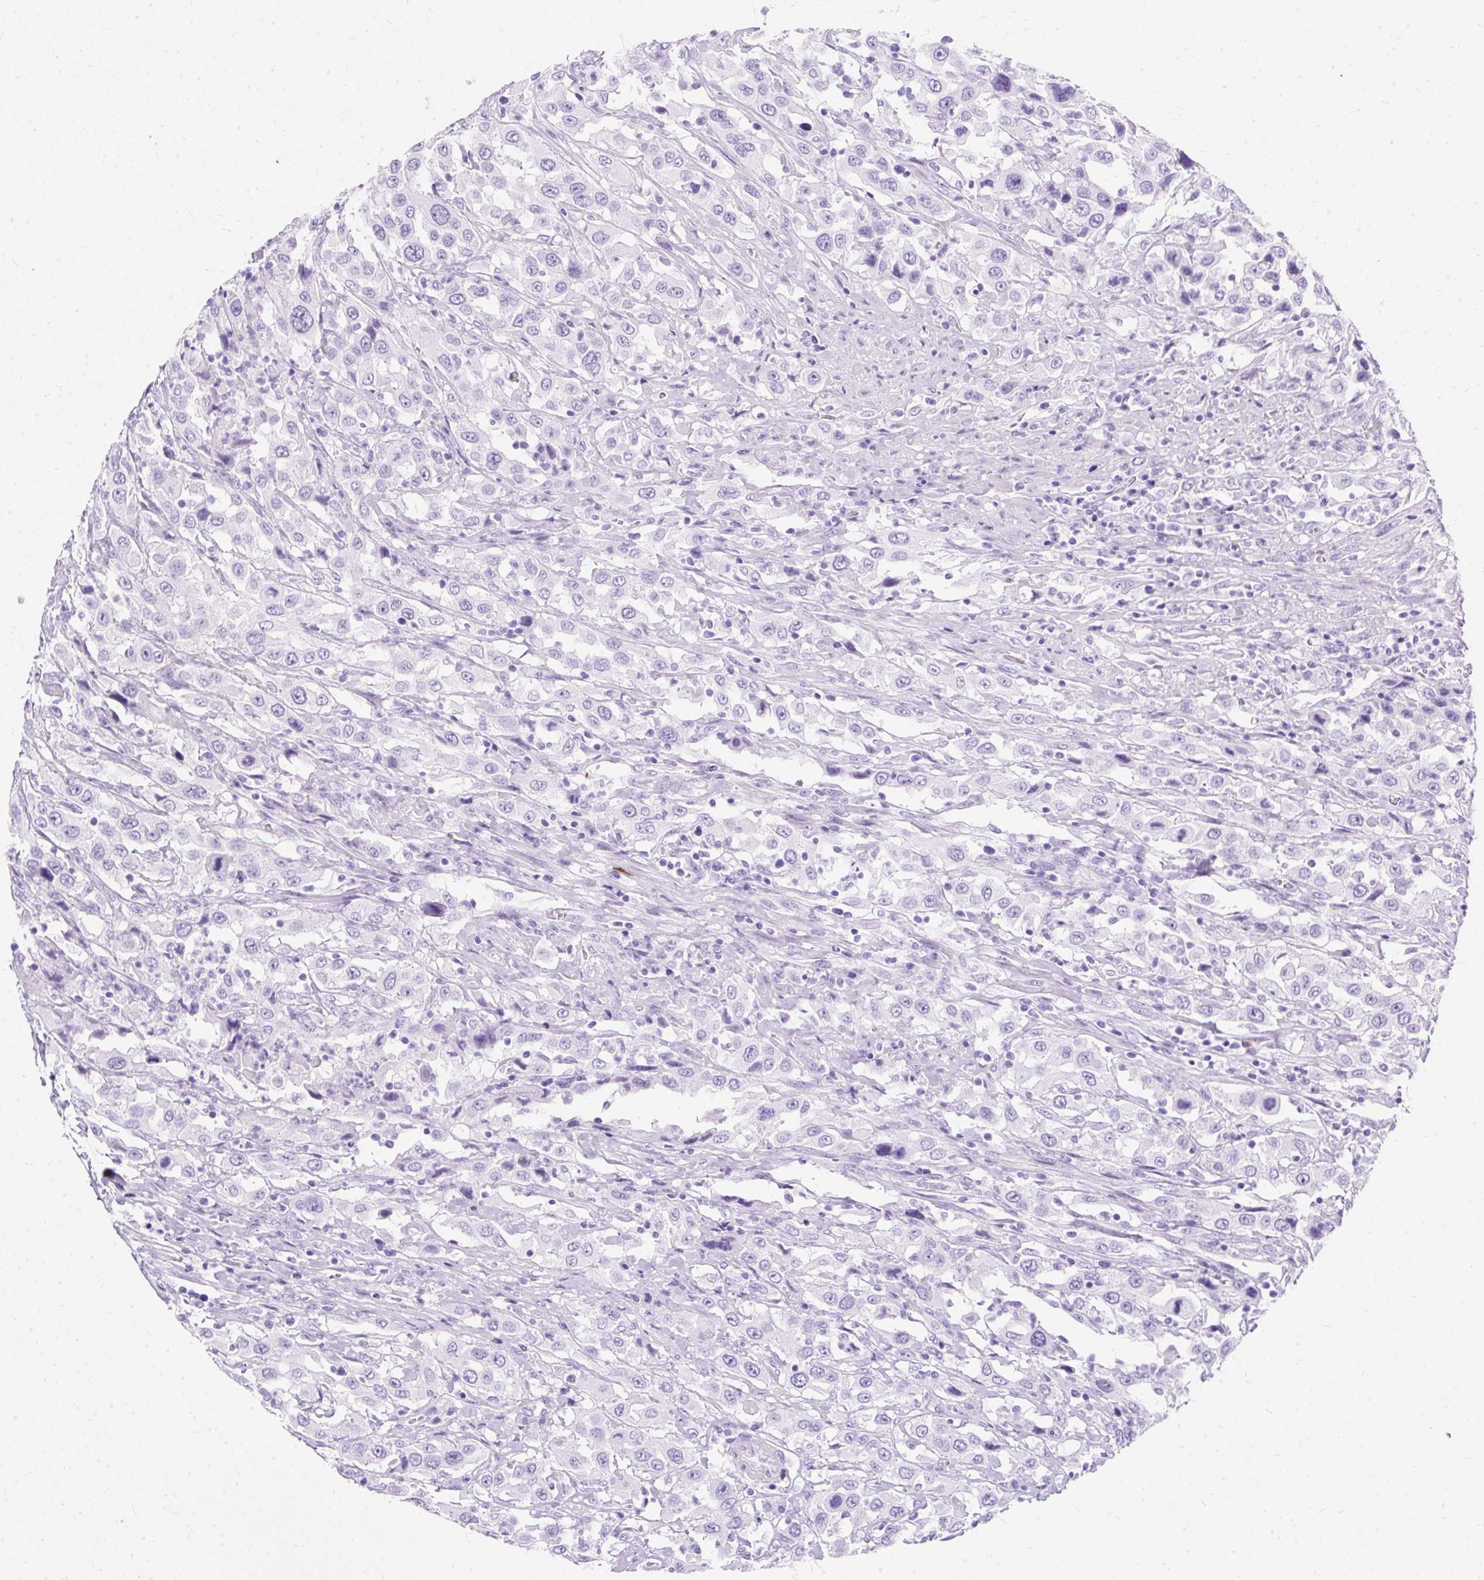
{"staining": {"intensity": "negative", "quantity": "none", "location": "none"}, "tissue": "urothelial cancer", "cell_type": "Tumor cells", "image_type": "cancer", "snomed": [{"axis": "morphology", "description": "Urothelial carcinoma, High grade"}, {"axis": "topography", "description": "Urinary bladder"}], "caption": "Immunohistochemistry (IHC) micrograph of human urothelial carcinoma (high-grade) stained for a protein (brown), which displays no expression in tumor cells.", "gene": "PVALB", "patient": {"sex": "male", "age": 61}}